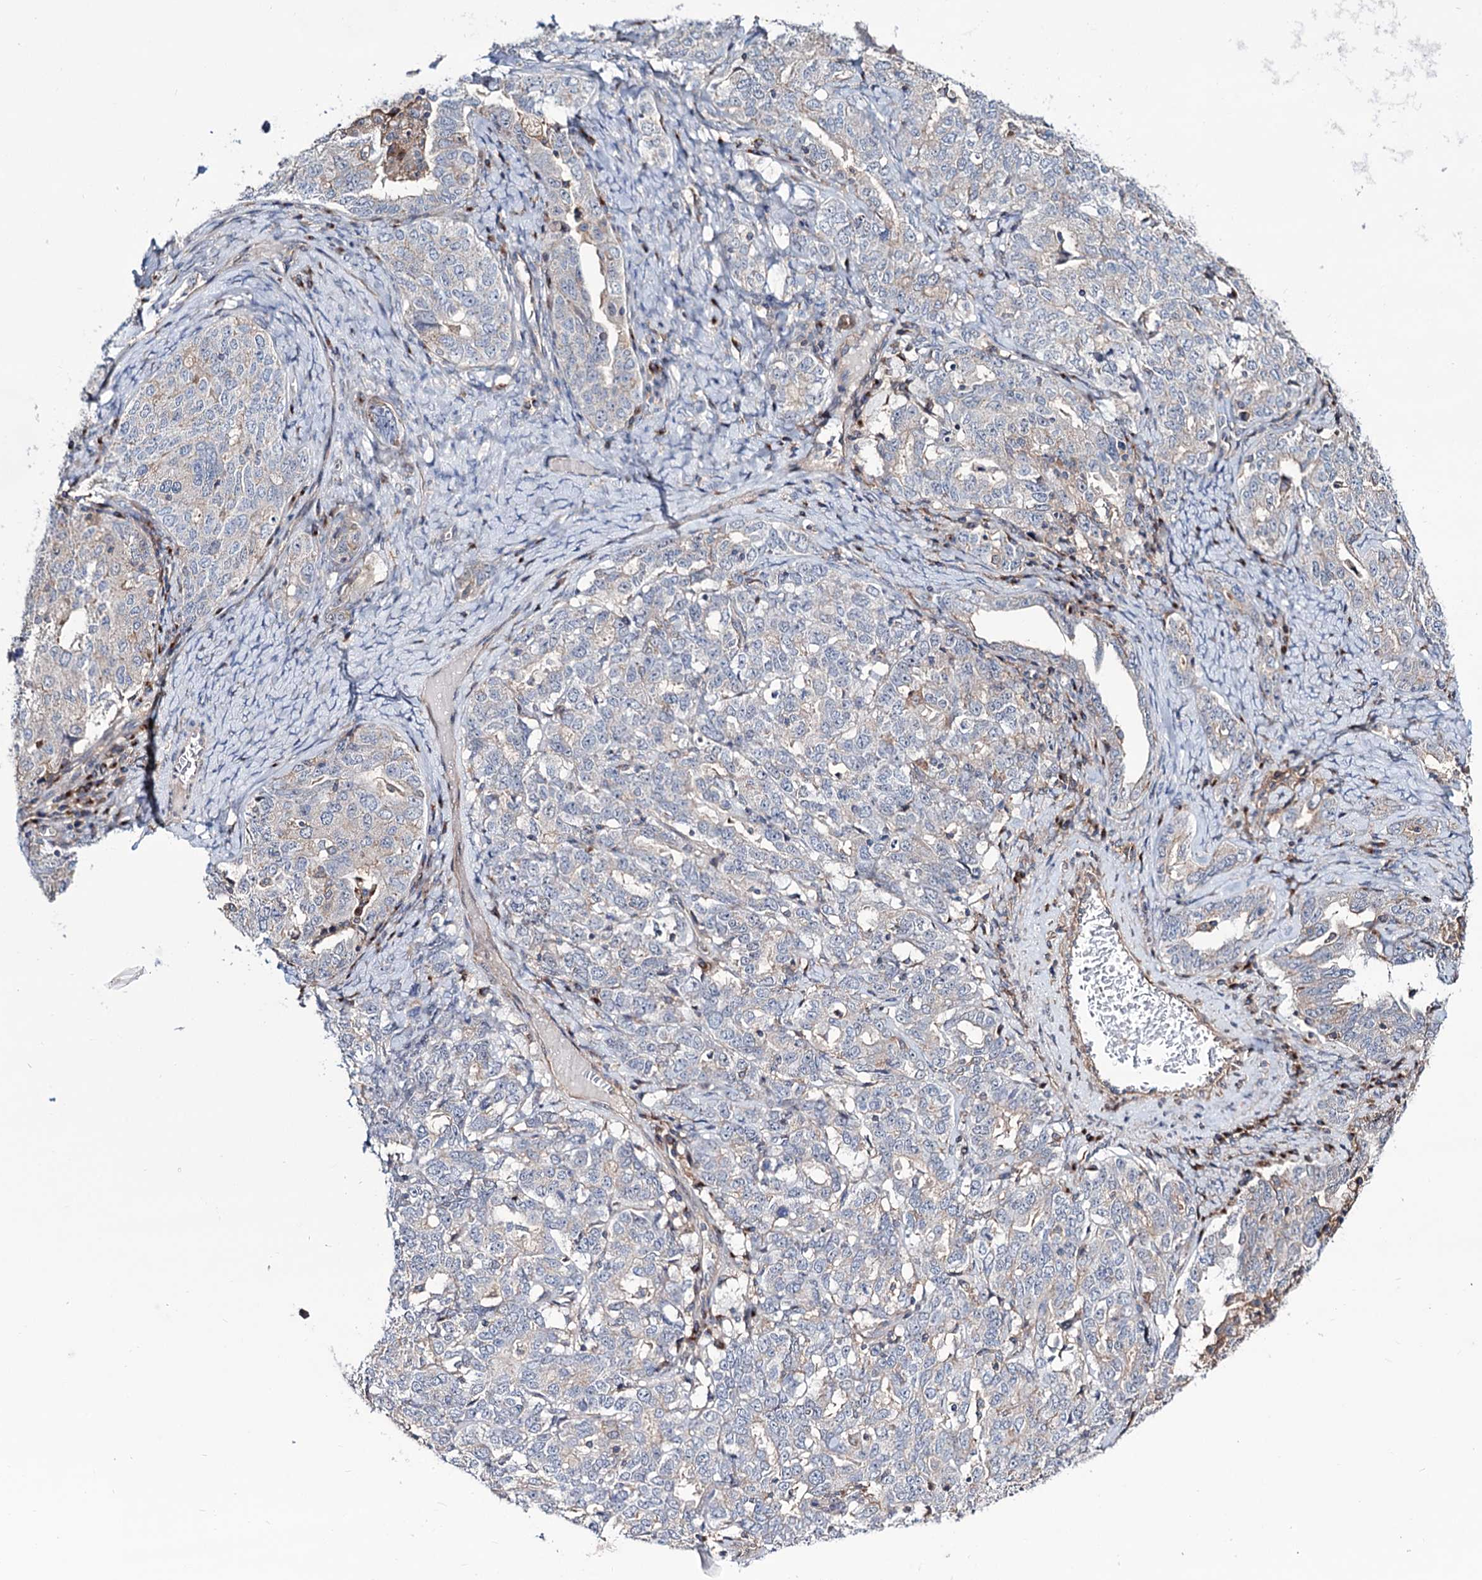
{"staining": {"intensity": "weak", "quantity": "<25%", "location": "cytoplasmic/membranous"}, "tissue": "ovarian cancer", "cell_type": "Tumor cells", "image_type": "cancer", "snomed": [{"axis": "morphology", "description": "Carcinoma, endometroid"}, {"axis": "topography", "description": "Ovary"}], "caption": "This is a histopathology image of immunohistochemistry (IHC) staining of ovarian endometroid carcinoma, which shows no expression in tumor cells.", "gene": "SEC24A", "patient": {"sex": "female", "age": 62}}